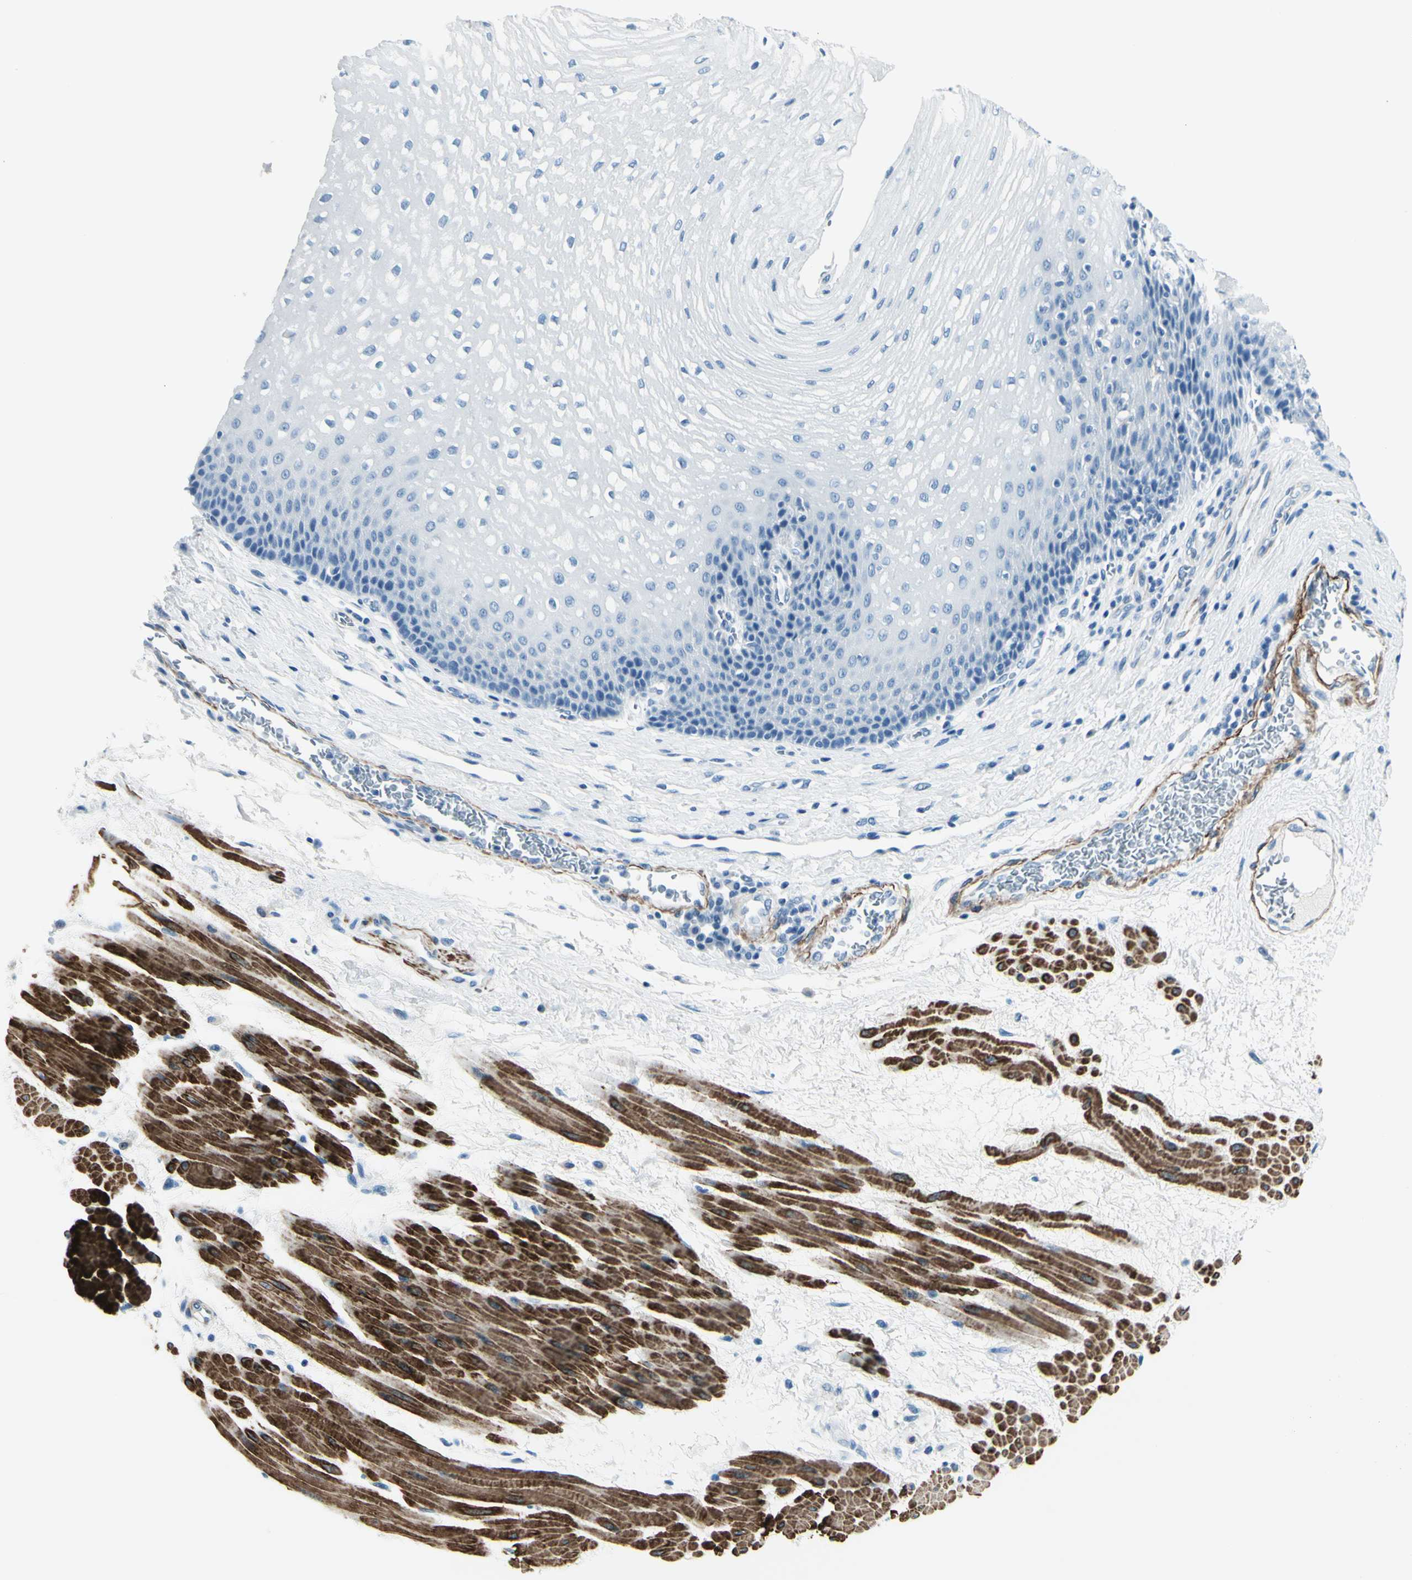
{"staining": {"intensity": "negative", "quantity": "none", "location": "none"}, "tissue": "esophagus", "cell_type": "Squamous epithelial cells", "image_type": "normal", "snomed": [{"axis": "morphology", "description": "Normal tissue, NOS"}, {"axis": "topography", "description": "Esophagus"}], "caption": "This is an immunohistochemistry histopathology image of normal human esophagus. There is no positivity in squamous epithelial cells.", "gene": "CDH15", "patient": {"sex": "male", "age": 48}}